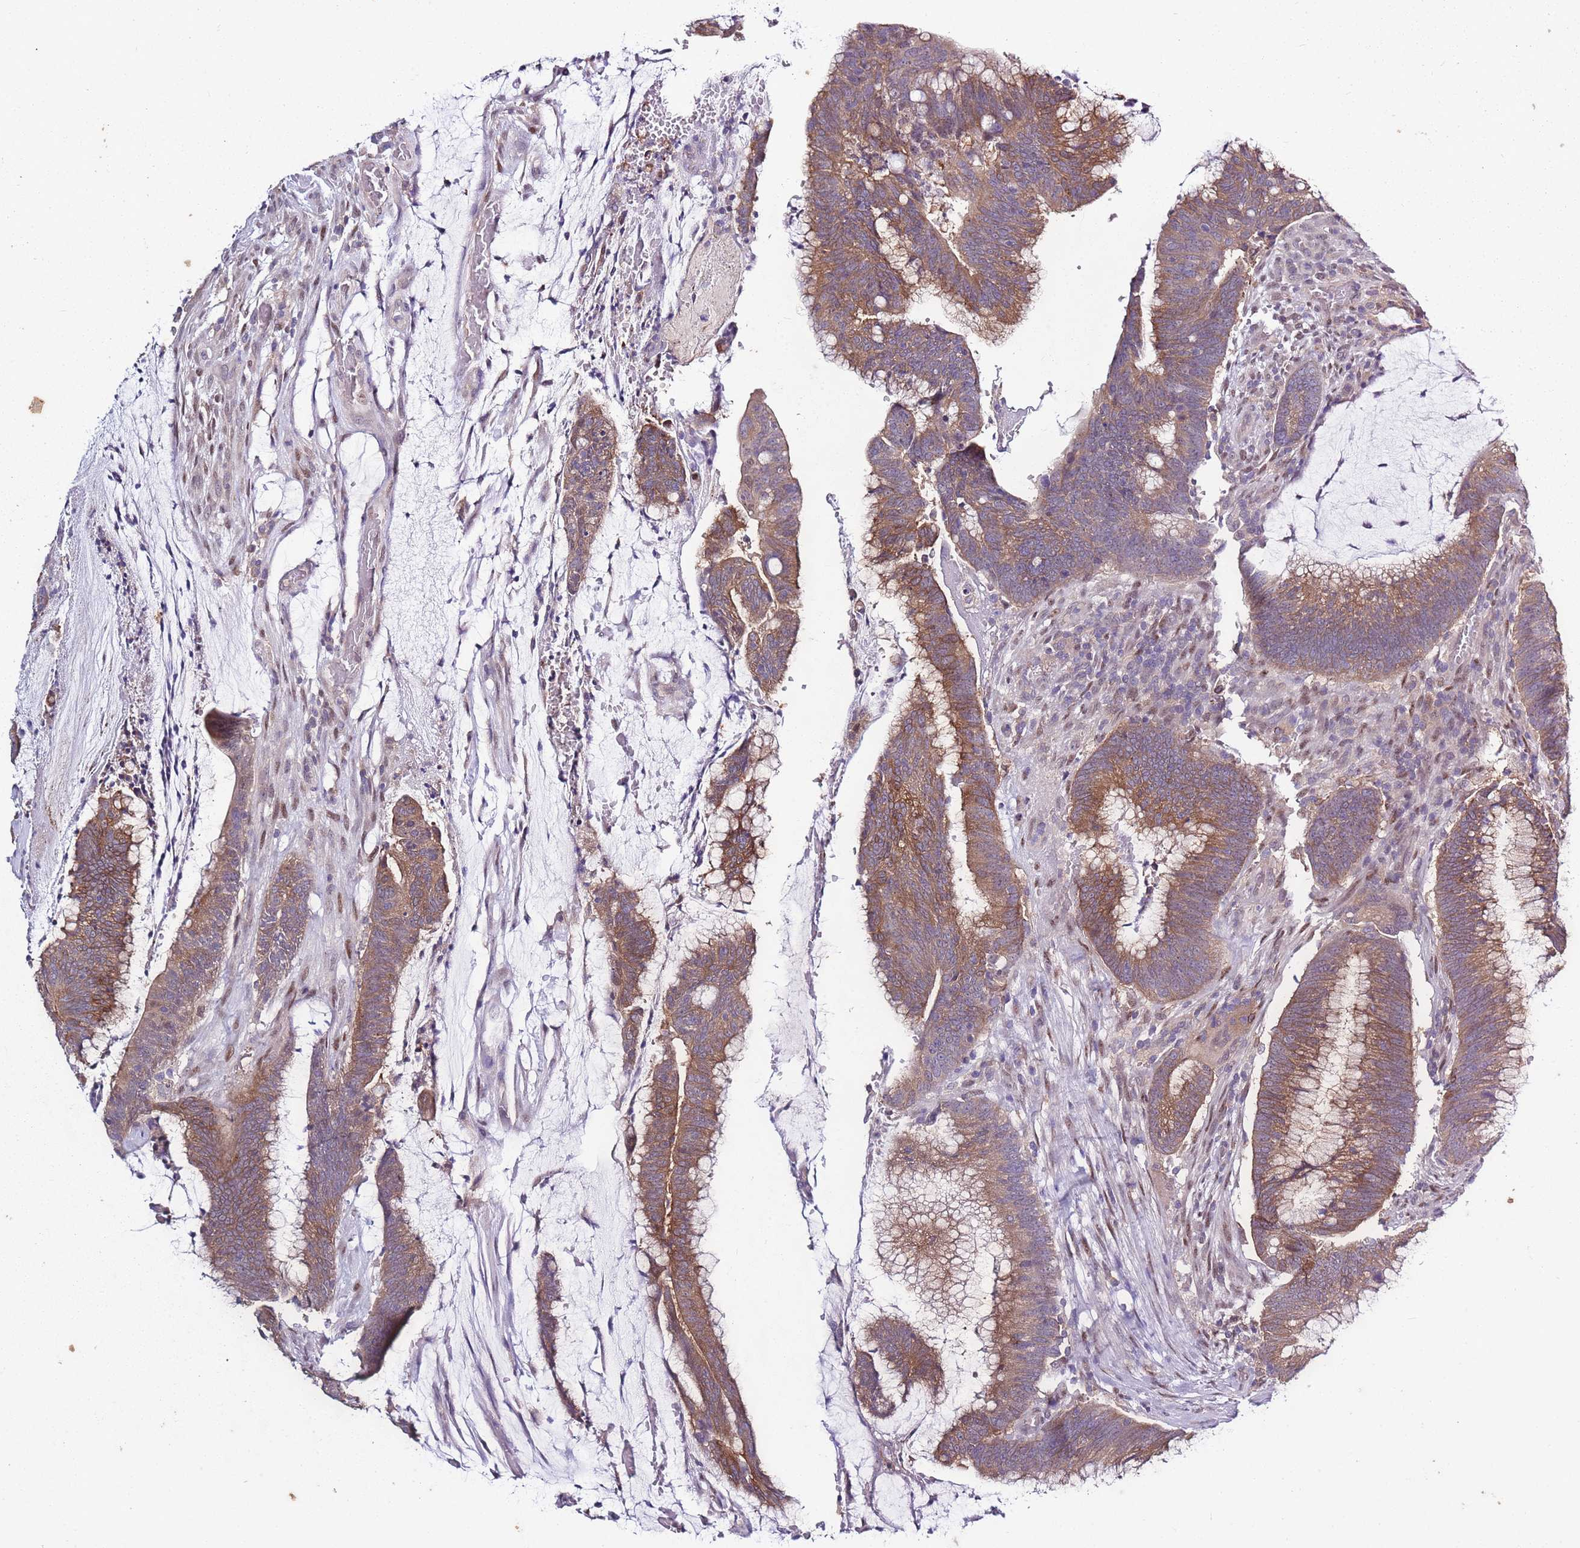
{"staining": {"intensity": "moderate", "quantity": ">75%", "location": "cytoplasmic/membranous"}, "tissue": "colorectal cancer", "cell_type": "Tumor cells", "image_type": "cancer", "snomed": [{"axis": "morphology", "description": "Adenocarcinoma, NOS"}, {"axis": "topography", "description": "Rectum"}], "caption": "Immunohistochemistry of human colorectal cancer shows medium levels of moderate cytoplasmic/membranous staining in about >75% of tumor cells.", "gene": "CAPN9", "patient": {"sex": "female", "age": 77}}